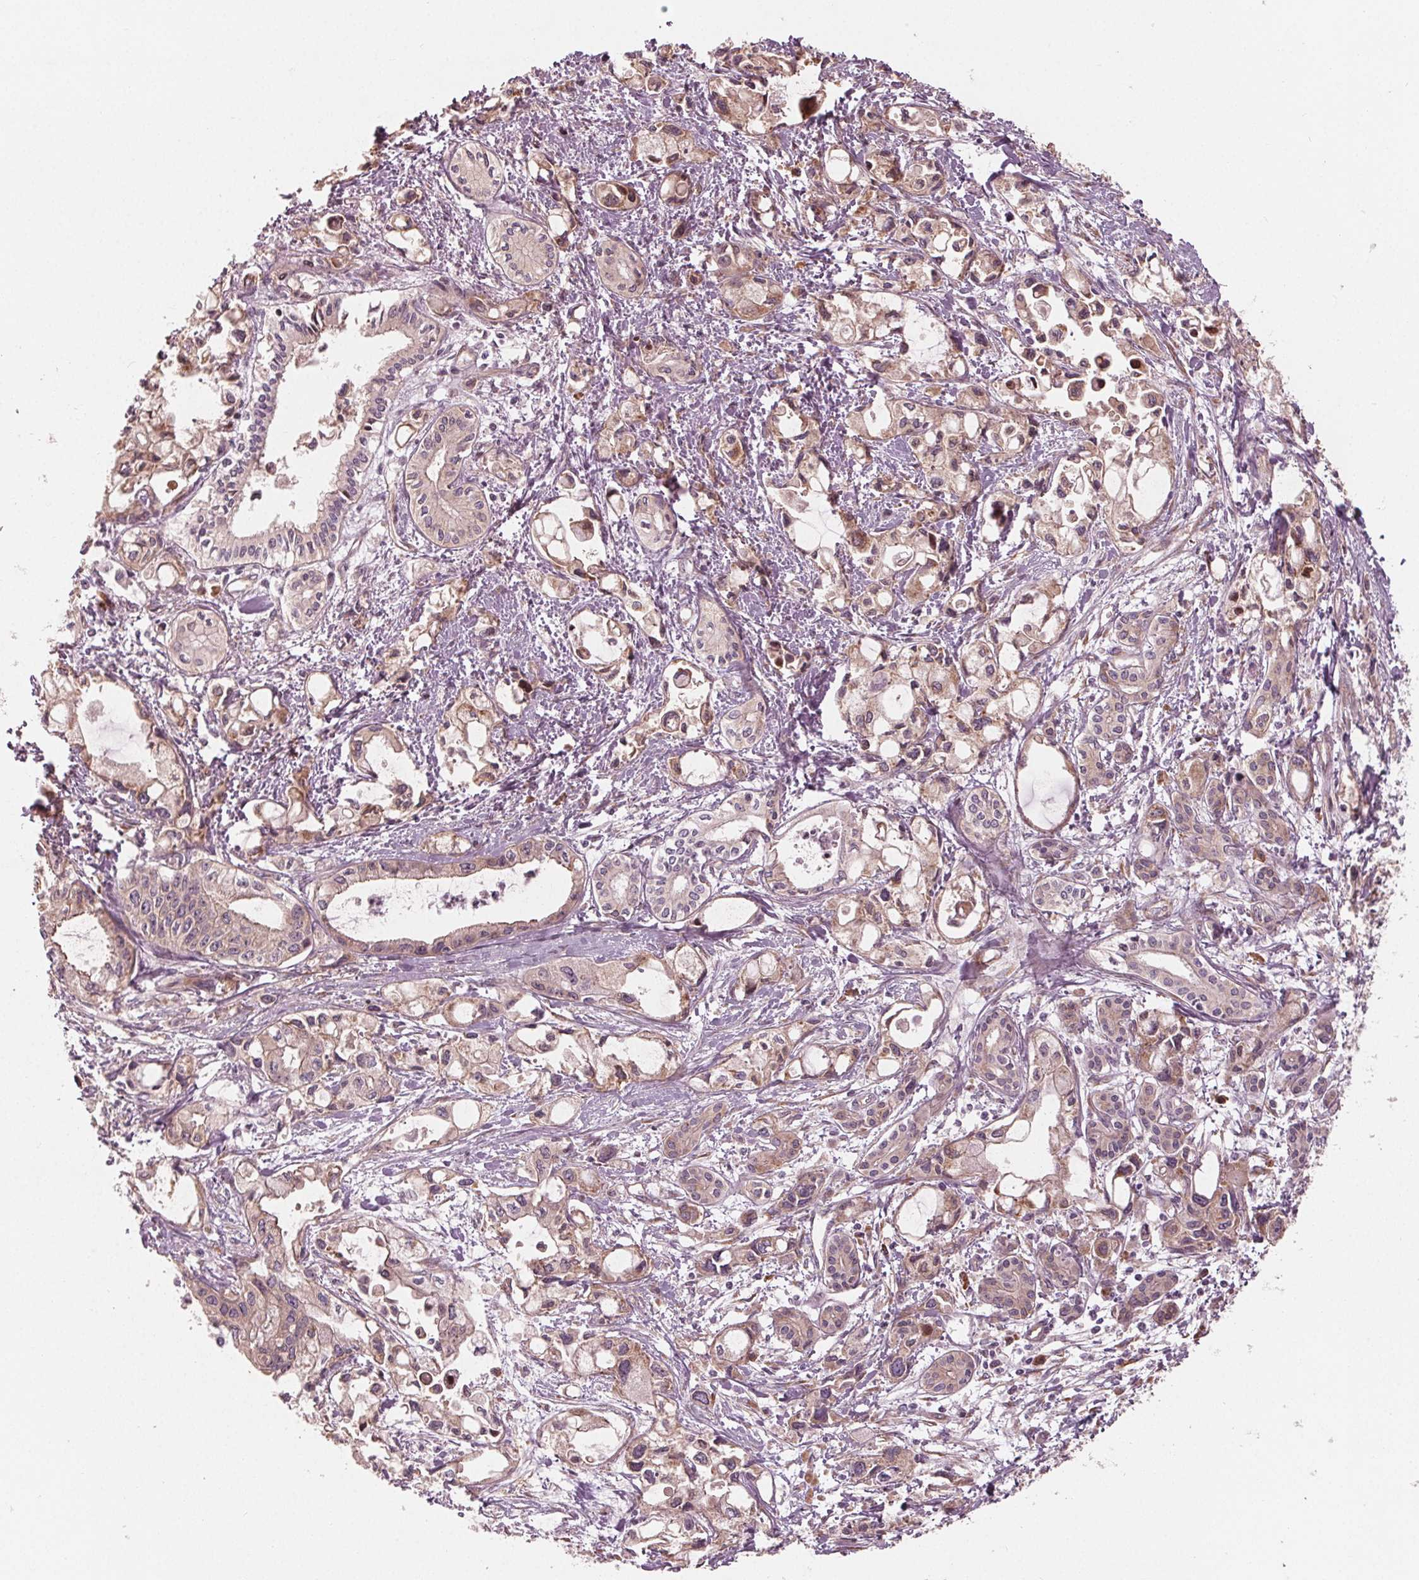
{"staining": {"intensity": "weak", "quantity": "<25%", "location": "cytoplasmic/membranous"}, "tissue": "pancreatic cancer", "cell_type": "Tumor cells", "image_type": "cancer", "snomed": [{"axis": "morphology", "description": "Adenocarcinoma, NOS"}, {"axis": "topography", "description": "Pancreas"}], "caption": "This is a photomicrograph of immunohistochemistry (IHC) staining of adenocarcinoma (pancreatic), which shows no staining in tumor cells. (DAB immunohistochemistry (IHC), high magnification).", "gene": "CMIP", "patient": {"sex": "female", "age": 61}}